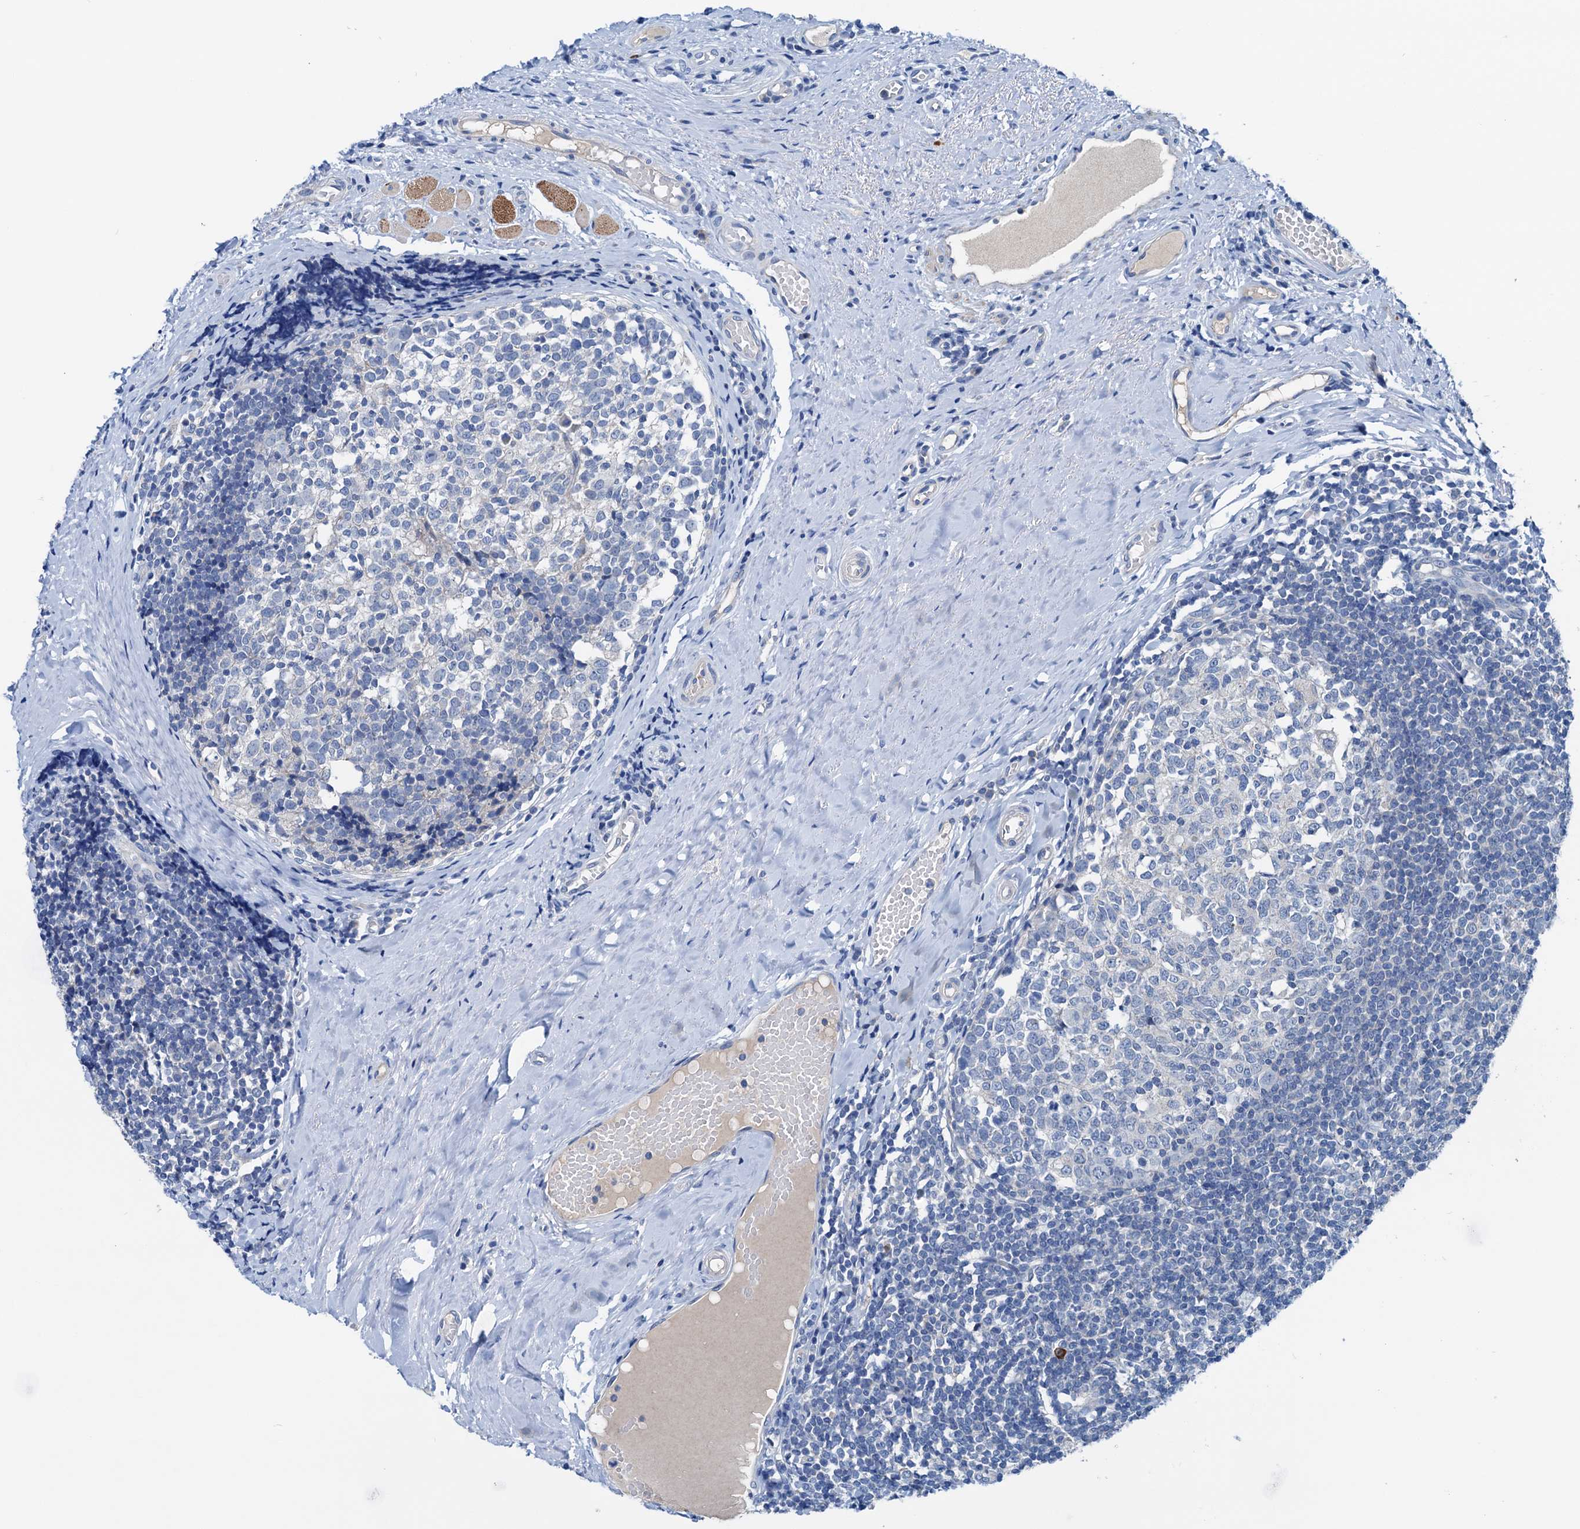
{"staining": {"intensity": "strong", "quantity": "<25%", "location": "cytoplasmic/membranous"}, "tissue": "tonsil", "cell_type": "Germinal center cells", "image_type": "normal", "snomed": [{"axis": "morphology", "description": "Normal tissue, NOS"}, {"axis": "topography", "description": "Tonsil"}], "caption": "This image shows immunohistochemistry (IHC) staining of normal human tonsil, with medium strong cytoplasmic/membranous staining in approximately <25% of germinal center cells.", "gene": "KNDC1", "patient": {"sex": "female", "age": 19}}